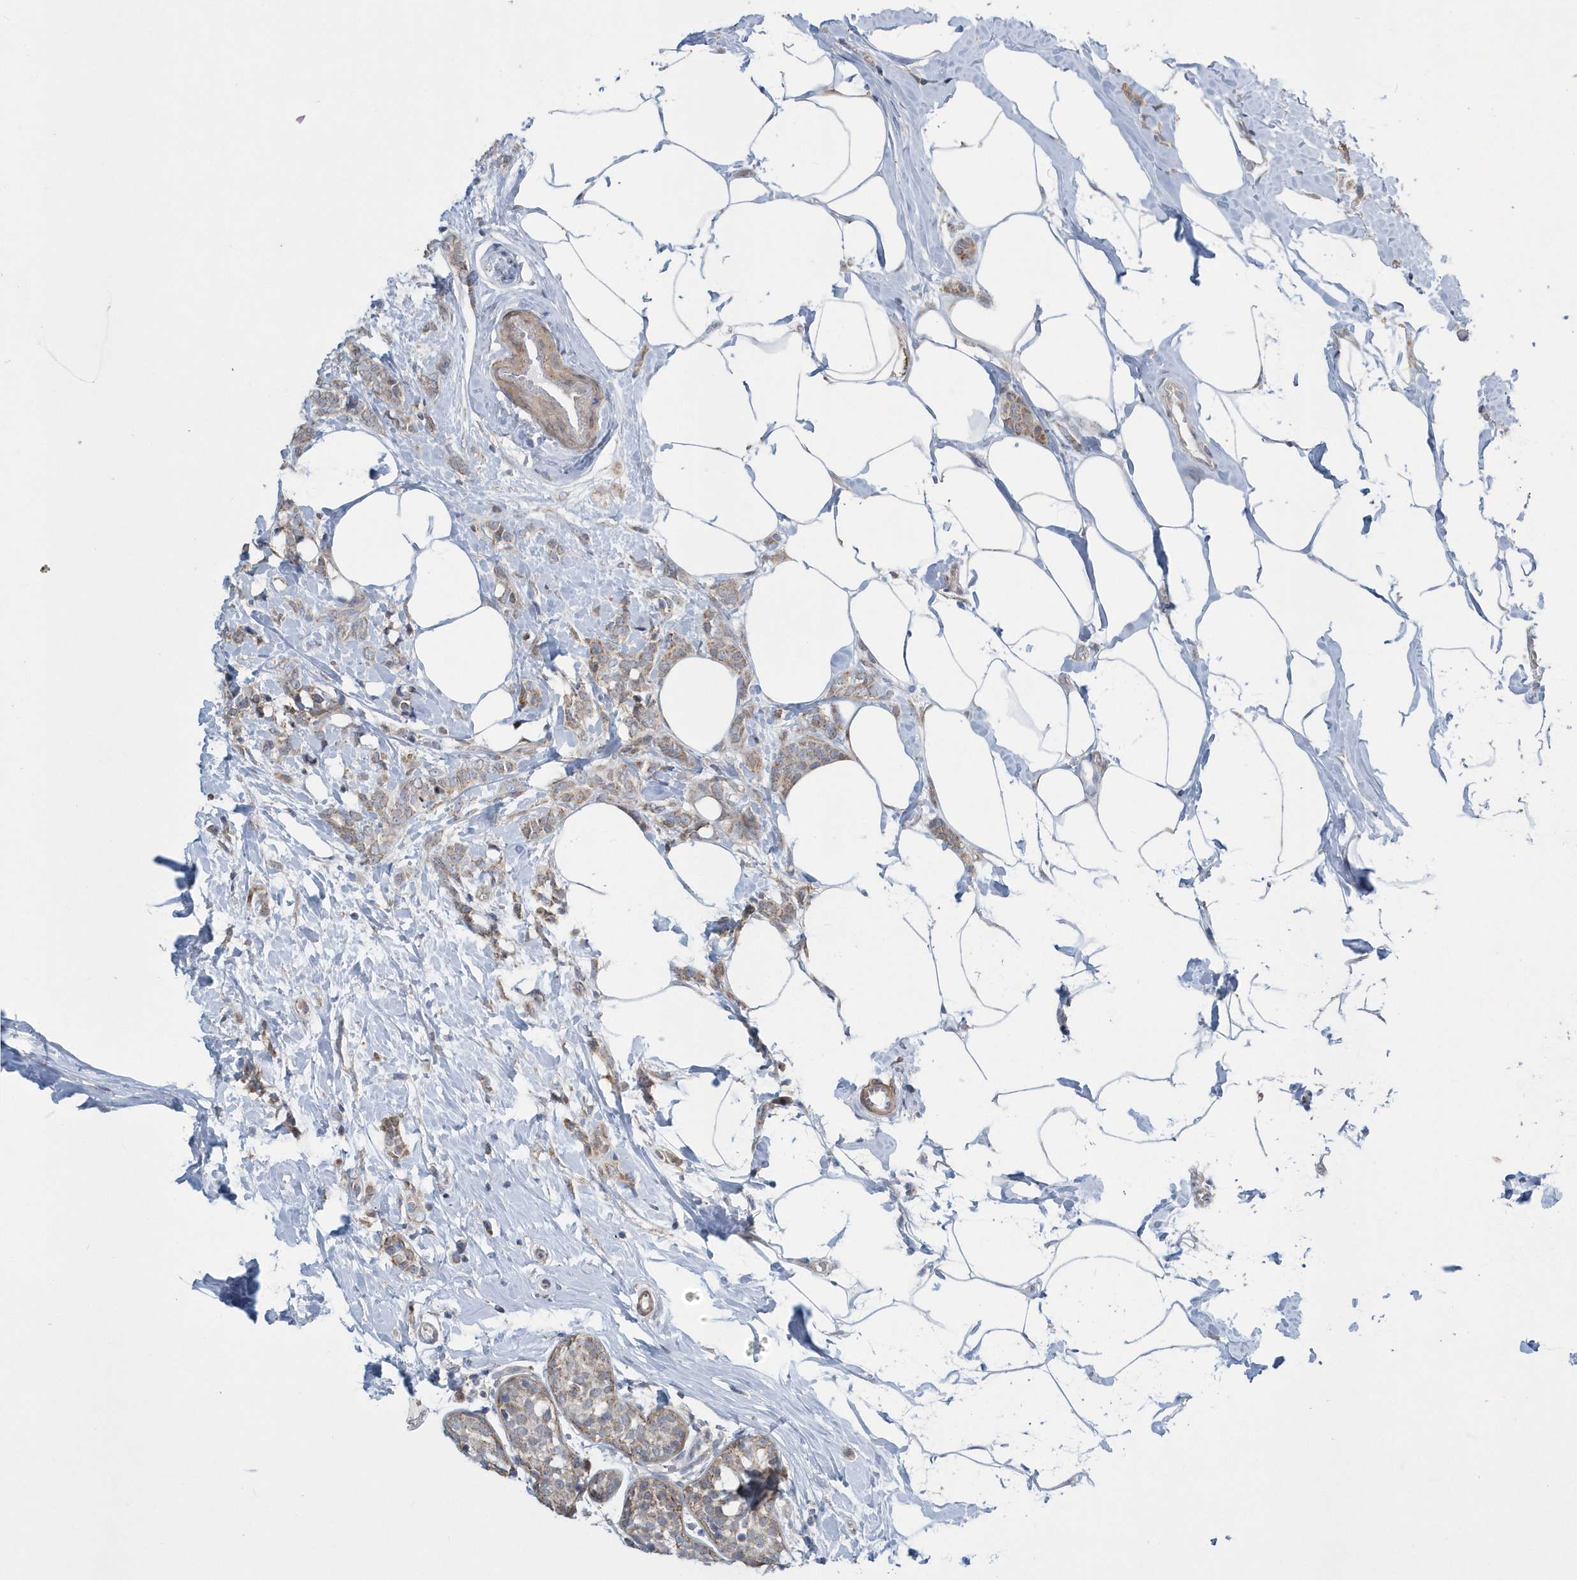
{"staining": {"intensity": "moderate", "quantity": ">75%", "location": "cytoplasmic/membranous"}, "tissue": "breast cancer", "cell_type": "Tumor cells", "image_type": "cancer", "snomed": [{"axis": "morphology", "description": "Lobular carcinoma, in situ"}, {"axis": "morphology", "description": "Lobular carcinoma"}, {"axis": "topography", "description": "Breast"}], "caption": "Lobular carcinoma in situ (breast) was stained to show a protein in brown. There is medium levels of moderate cytoplasmic/membranous positivity in approximately >75% of tumor cells. Nuclei are stained in blue.", "gene": "SLX9", "patient": {"sex": "female", "age": 41}}